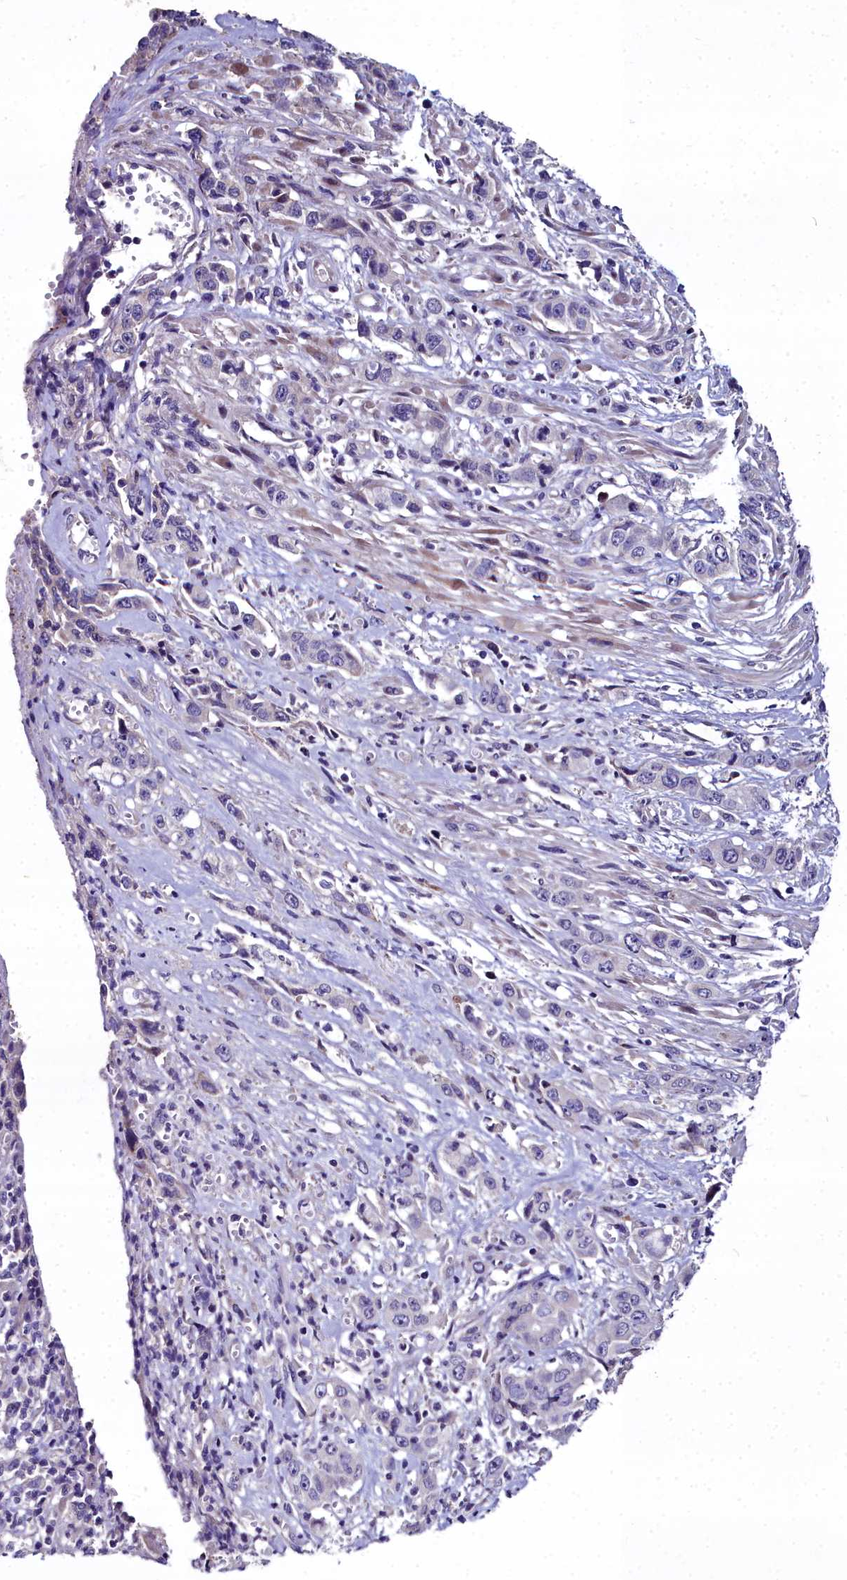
{"staining": {"intensity": "negative", "quantity": "none", "location": "none"}, "tissue": "stomach cancer", "cell_type": "Tumor cells", "image_type": "cancer", "snomed": [{"axis": "morphology", "description": "Adenocarcinoma, NOS"}, {"axis": "topography", "description": "Stomach, upper"}], "caption": "IHC histopathology image of neoplastic tissue: human stomach cancer (adenocarcinoma) stained with DAB shows no significant protein staining in tumor cells.", "gene": "NT5M", "patient": {"sex": "male", "age": 62}}